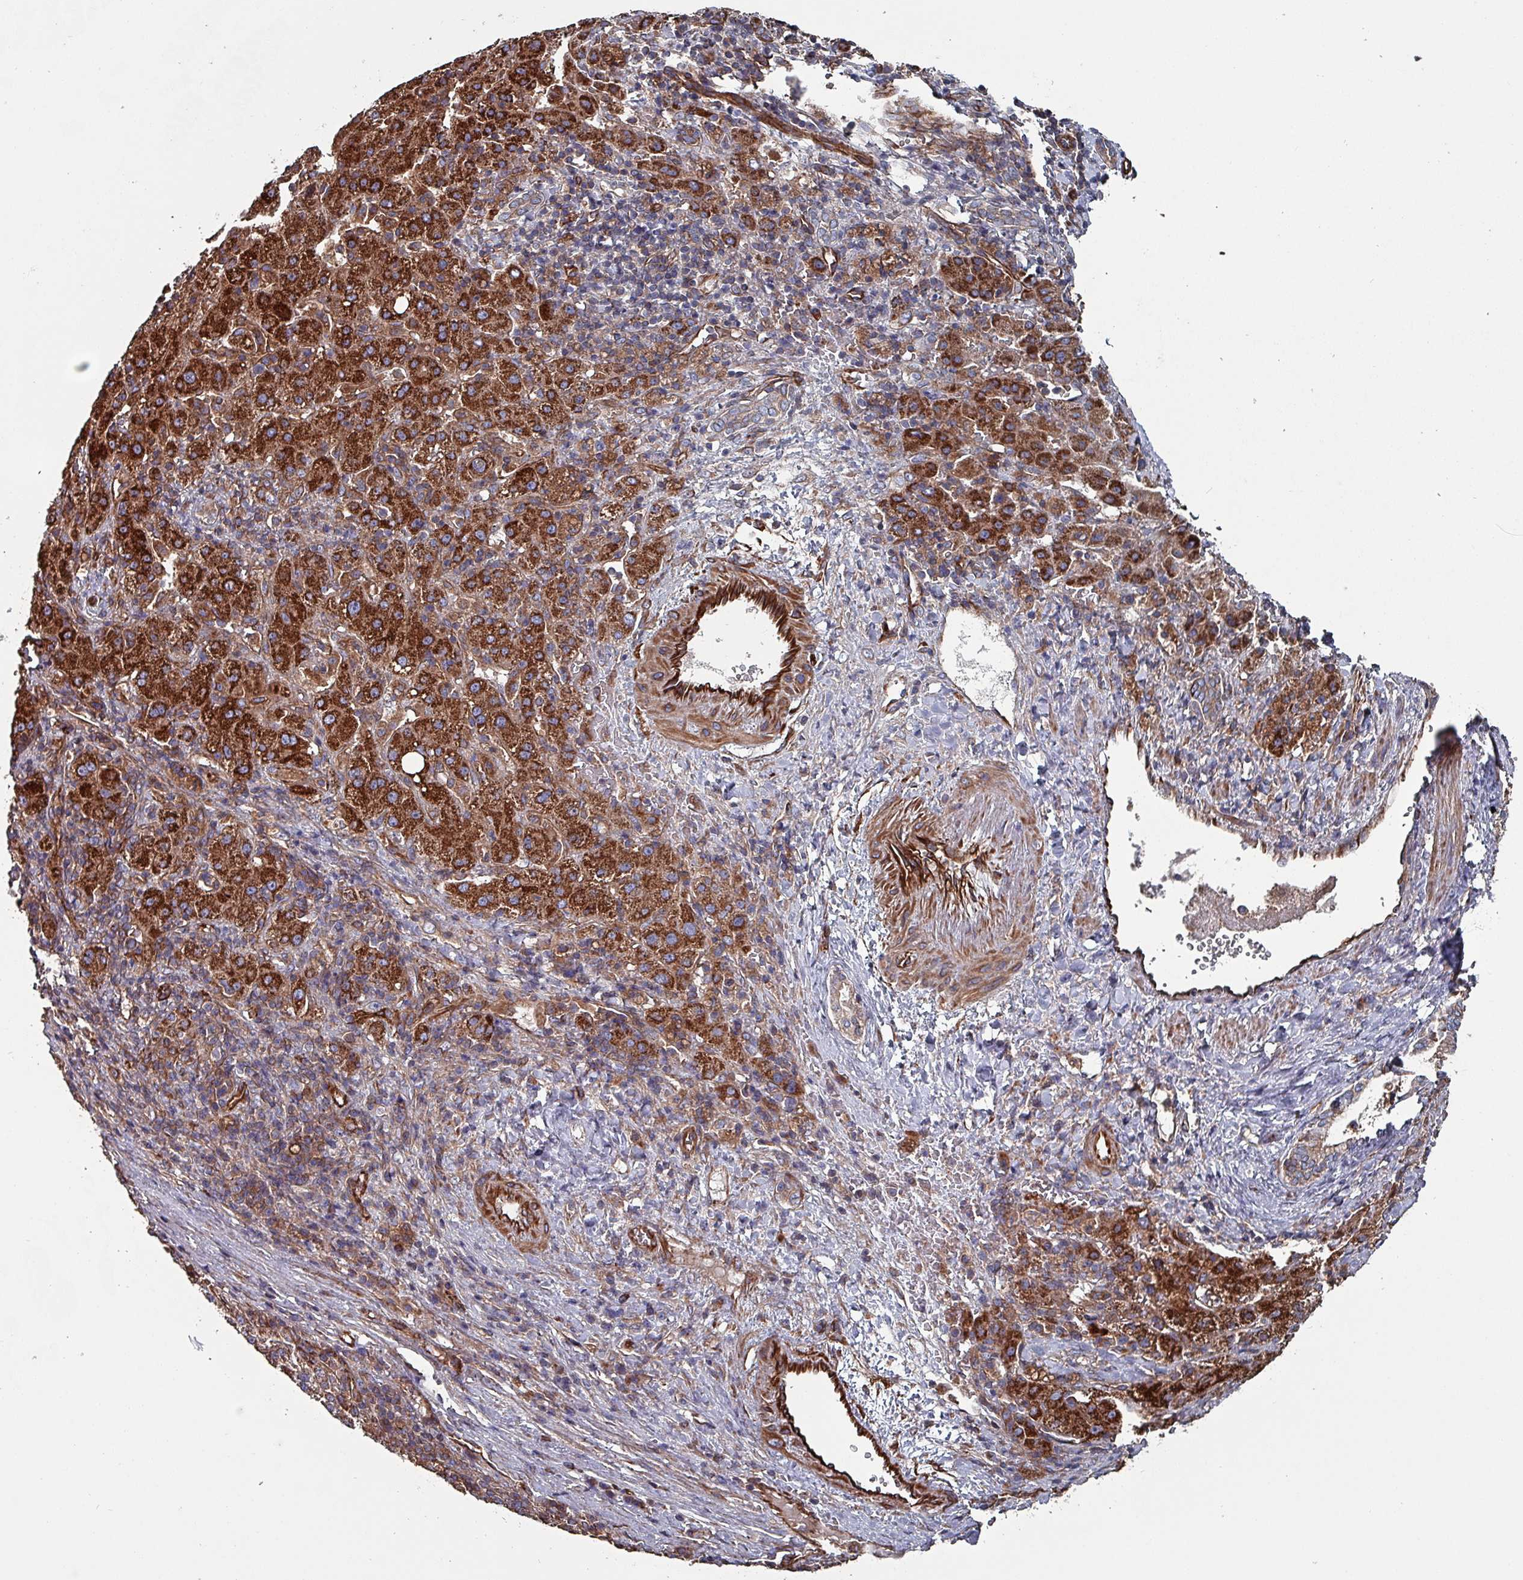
{"staining": {"intensity": "strong", "quantity": ">75%", "location": "cytoplasmic/membranous"}, "tissue": "liver cancer", "cell_type": "Tumor cells", "image_type": "cancer", "snomed": [{"axis": "morphology", "description": "Carcinoma, Hepatocellular, NOS"}, {"axis": "topography", "description": "Liver"}], "caption": "A micrograph of human liver cancer stained for a protein demonstrates strong cytoplasmic/membranous brown staining in tumor cells.", "gene": "ANO10", "patient": {"sex": "female", "age": 58}}